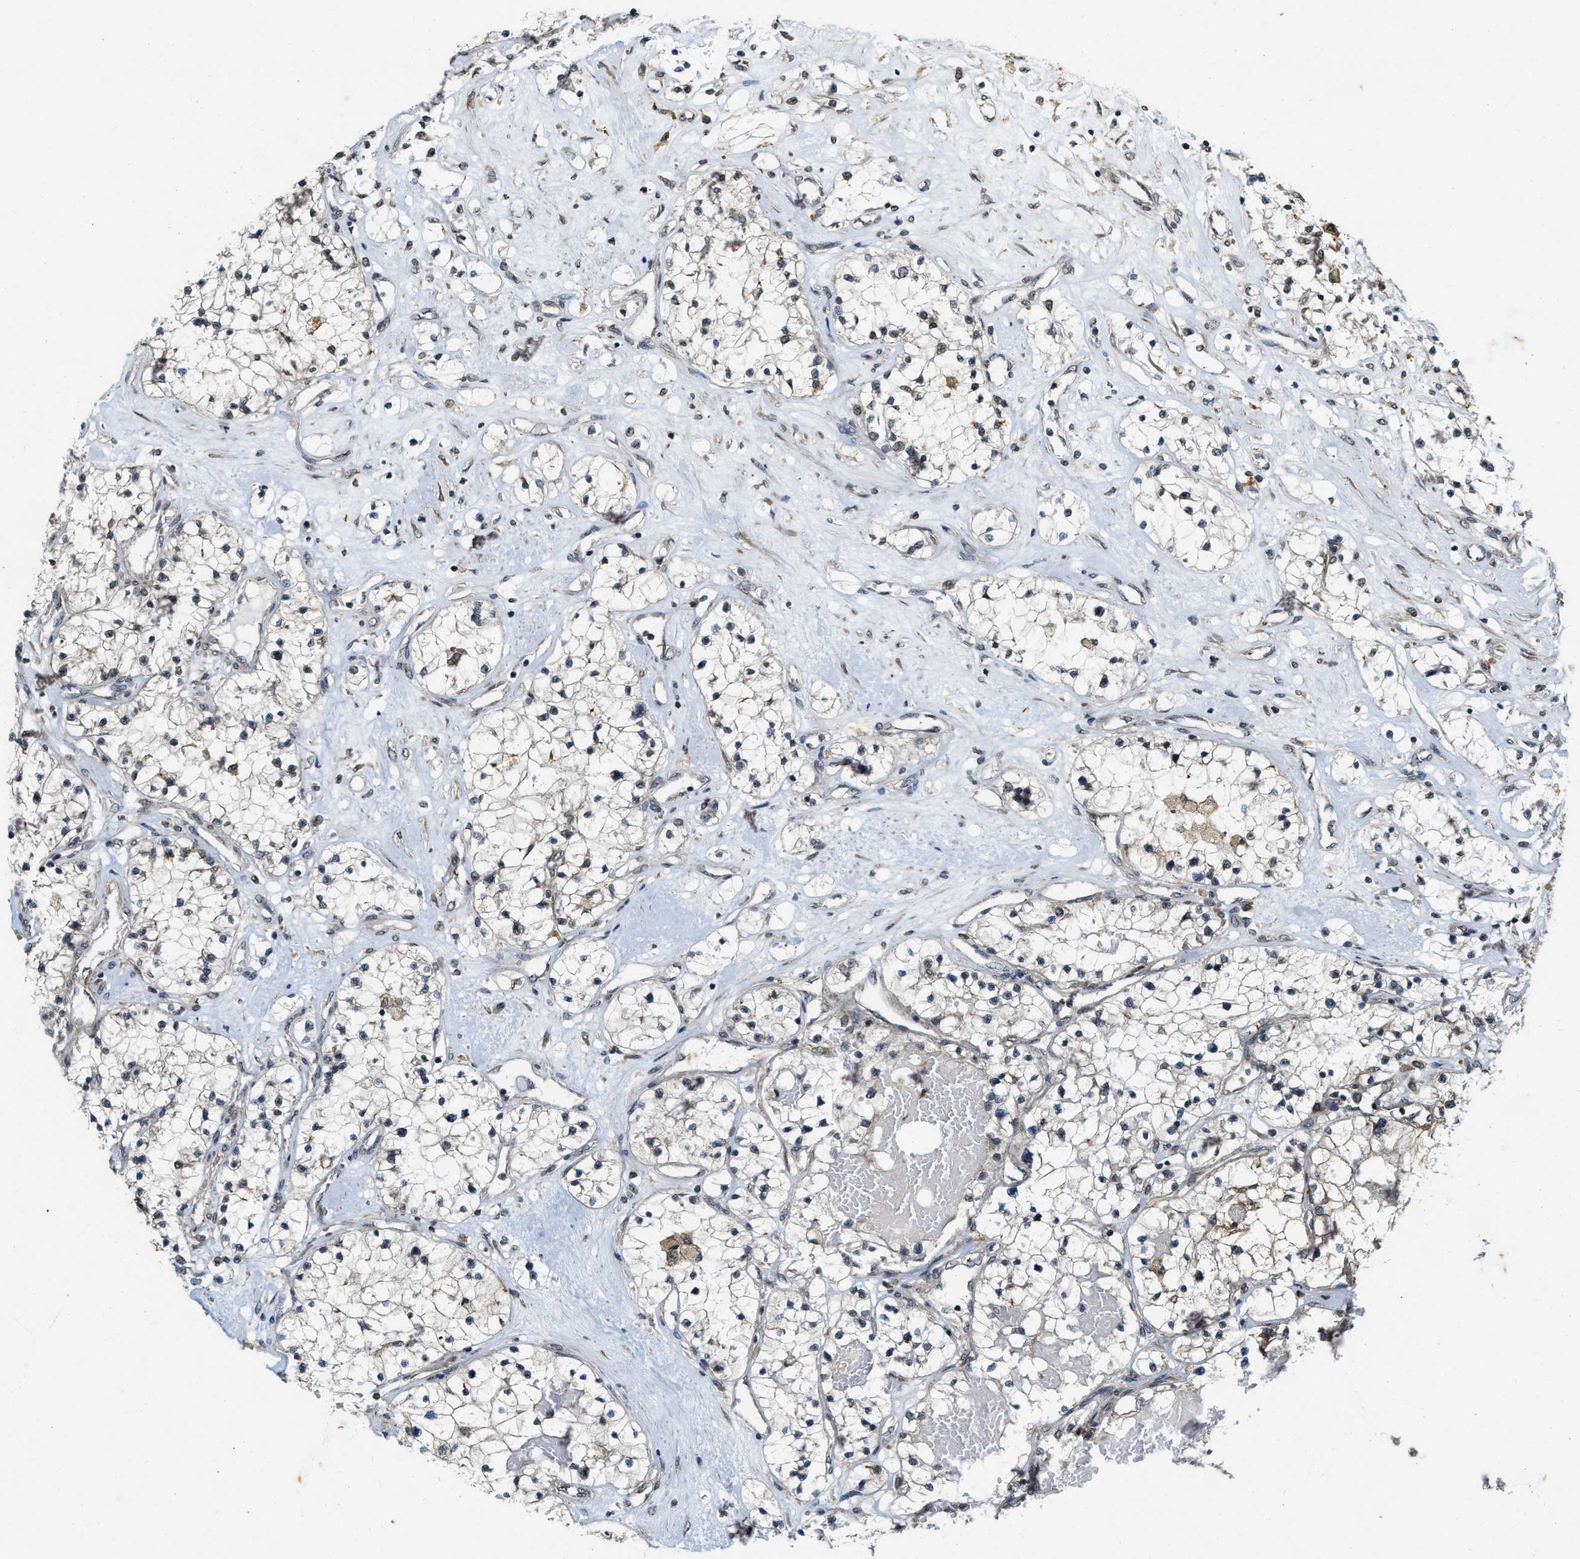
{"staining": {"intensity": "negative", "quantity": "none", "location": "none"}, "tissue": "renal cancer", "cell_type": "Tumor cells", "image_type": "cancer", "snomed": [{"axis": "morphology", "description": "Adenocarcinoma, NOS"}, {"axis": "topography", "description": "Kidney"}], "caption": "Renal adenocarcinoma stained for a protein using immunohistochemistry (IHC) reveals no positivity tumor cells.", "gene": "KIF21A", "patient": {"sex": "male", "age": 68}}